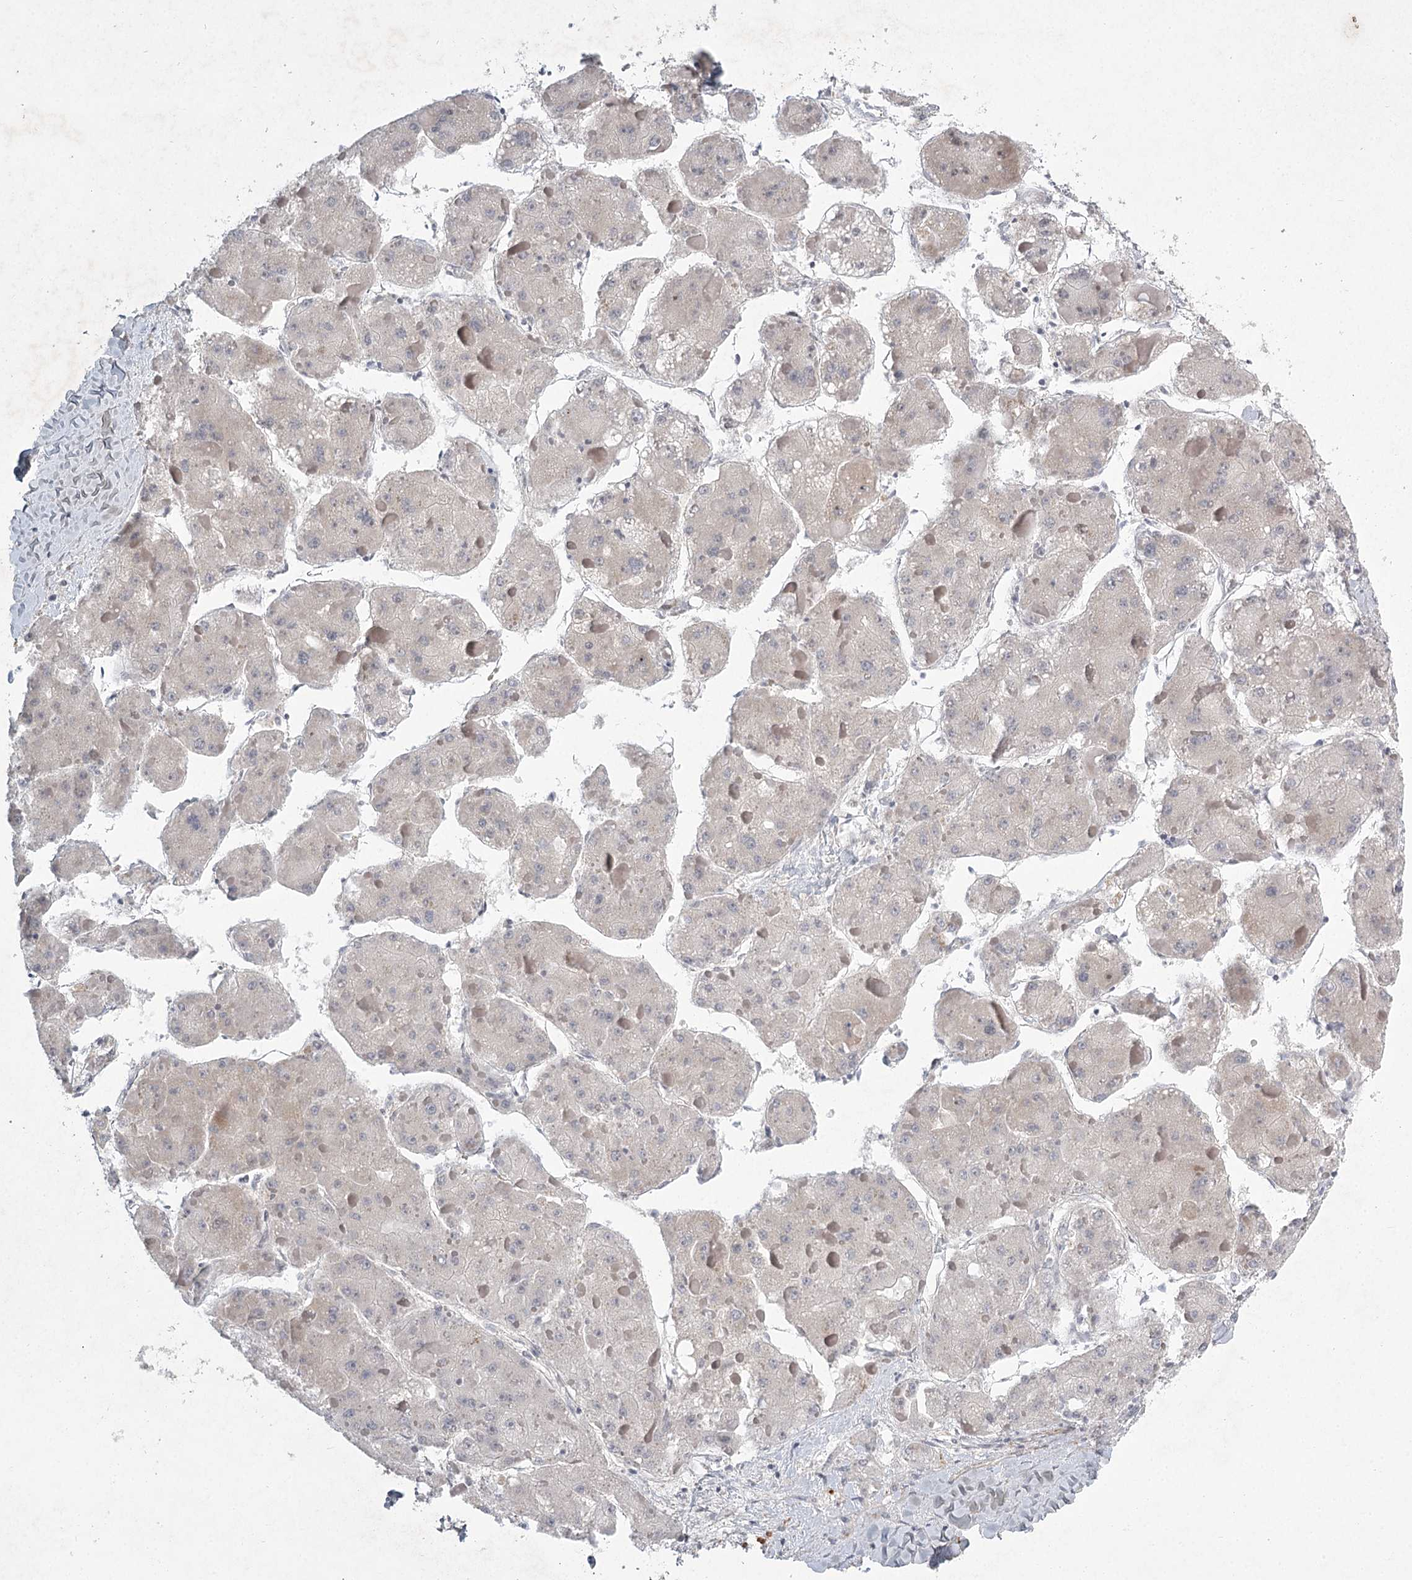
{"staining": {"intensity": "negative", "quantity": "none", "location": "none"}, "tissue": "liver cancer", "cell_type": "Tumor cells", "image_type": "cancer", "snomed": [{"axis": "morphology", "description": "Carcinoma, Hepatocellular, NOS"}, {"axis": "topography", "description": "Liver"}], "caption": "Liver cancer was stained to show a protein in brown. There is no significant staining in tumor cells.", "gene": "MEPE", "patient": {"sex": "female", "age": 73}}